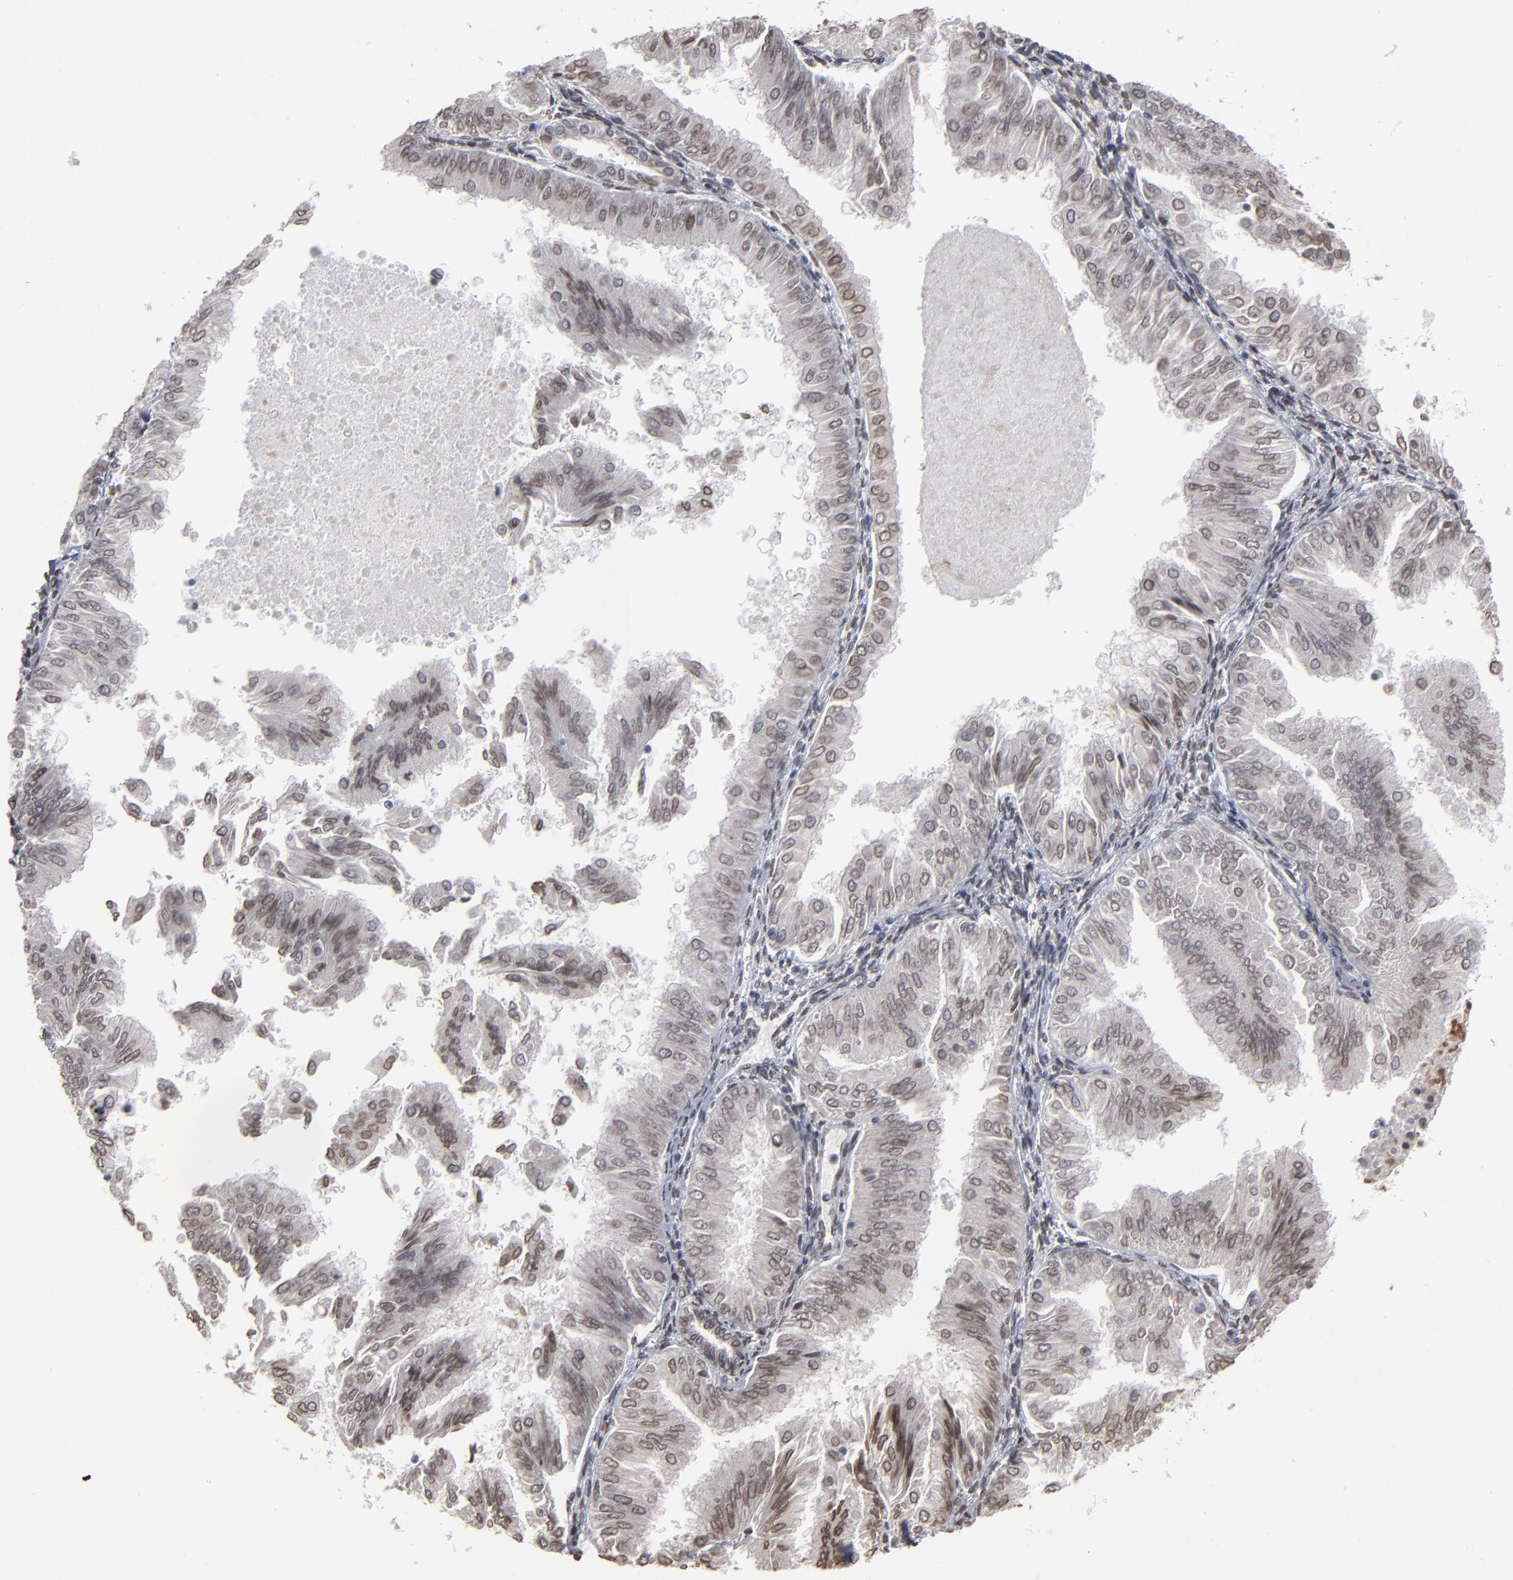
{"staining": {"intensity": "moderate", "quantity": "25%-75%", "location": "cytoplasmic/membranous,nuclear"}, "tissue": "endometrial cancer", "cell_type": "Tumor cells", "image_type": "cancer", "snomed": [{"axis": "morphology", "description": "Adenocarcinoma, NOS"}, {"axis": "topography", "description": "Endometrium"}], "caption": "The image shows a brown stain indicating the presence of a protein in the cytoplasmic/membranous and nuclear of tumor cells in endometrial cancer (adenocarcinoma). The protein of interest is stained brown, and the nuclei are stained in blue (DAB (3,3'-diaminobenzidine) IHC with brightfield microscopy, high magnification).", "gene": "BAZ1A", "patient": {"sex": "female", "age": 53}}